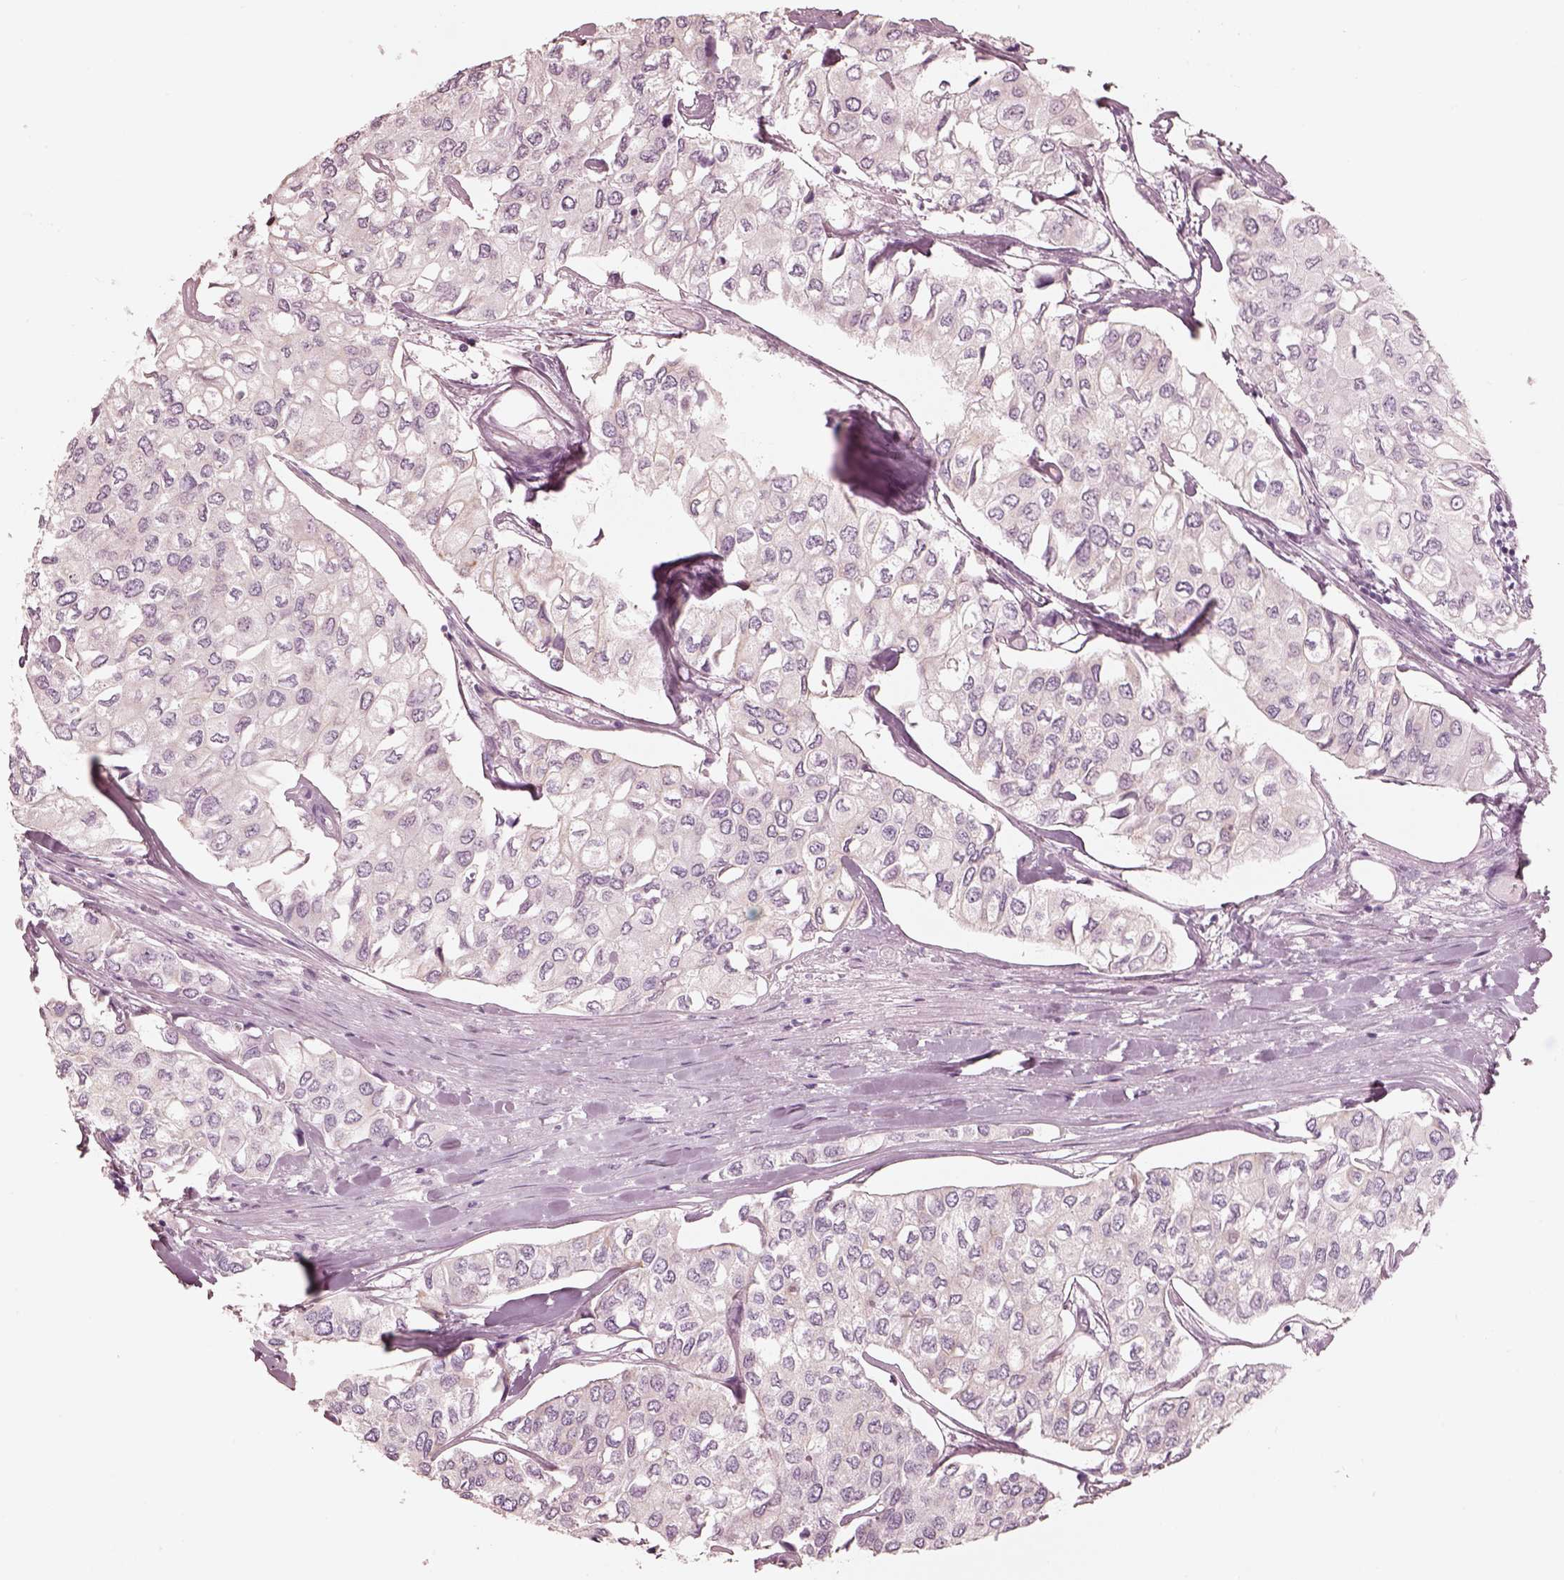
{"staining": {"intensity": "negative", "quantity": "none", "location": "none"}, "tissue": "urothelial cancer", "cell_type": "Tumor cells", "image_type": "cancer", "snomed": [{"axis": "morphology", "description": "Urothelial carcinoma, High grade"}, {"axis": "topography", "description": "Urinary bladder"}], "caption": "Immunohistochemistry histopathology image of human urothelial cancer stained for a protein (brown), which shows no staining in tumor cells.", "gene": "PON3", "patient": {"sex": "male", "age": 73}}